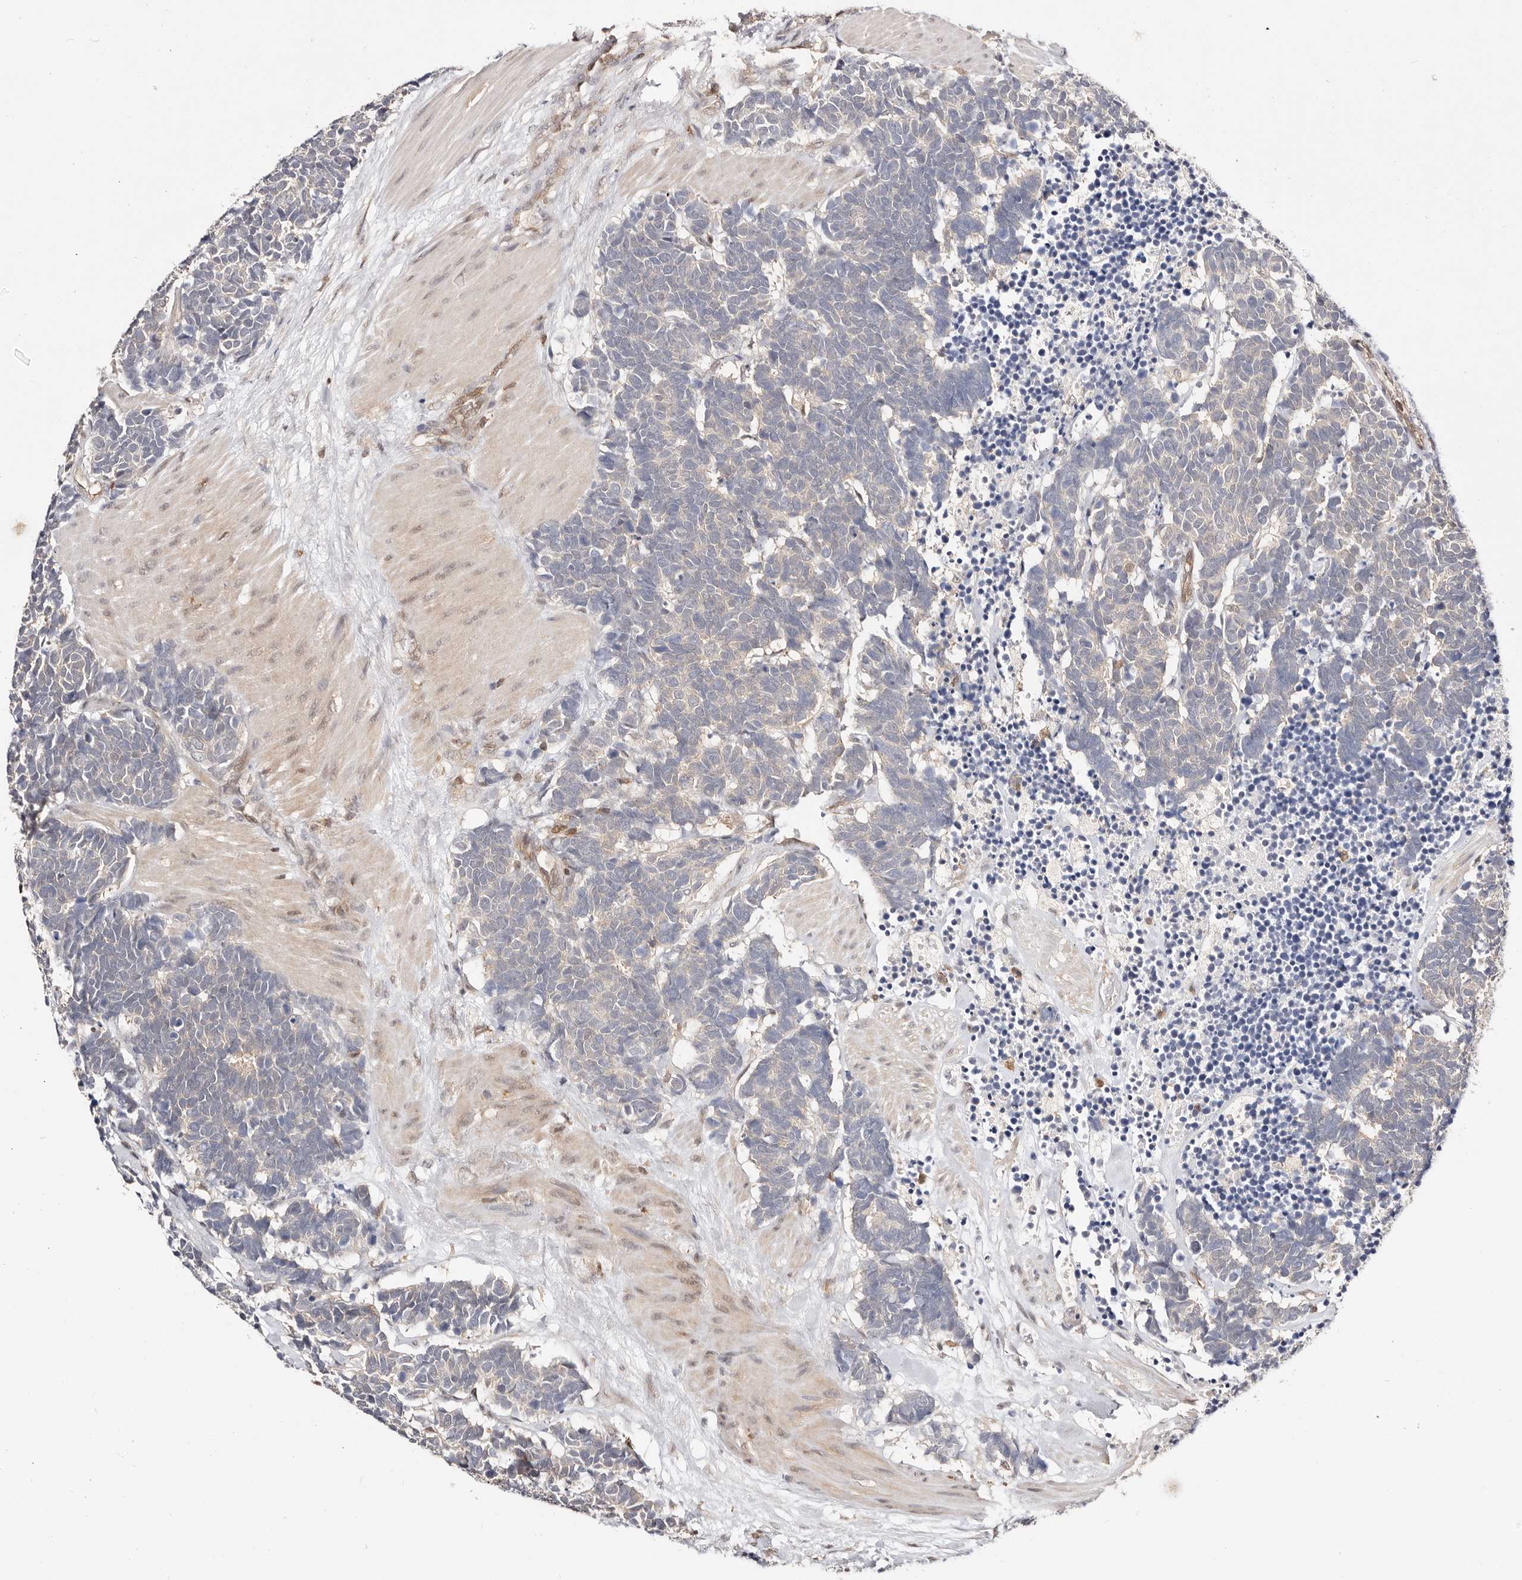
{"staining": {"intensity": "weak", "quantity": "25%-75%", "location": "cytoplasmic/membranous"}, "tissue": "carcinoid", "cell_type": "Tumor cells", "image_type": "cancer", "snomed": [{"axis": "morphology", "description": "Carcinoma, NOS"}, {"axis": "morphology", "description": "Carcinoid, malignant, NOS"}, {"axis": "topography", "description": "Urinary bladder"}], "caption": "High-magnification brightfield microscopy of carcinoma stained with DAB (brown) and counterstained with hematoxylin (blue). tumor cells exhibit weak cytoplasmic/membranous positivity is seen in about25%-75% of cells.", "gene": "STAT5A", "patient": {"sex": "male", "age": 57}}